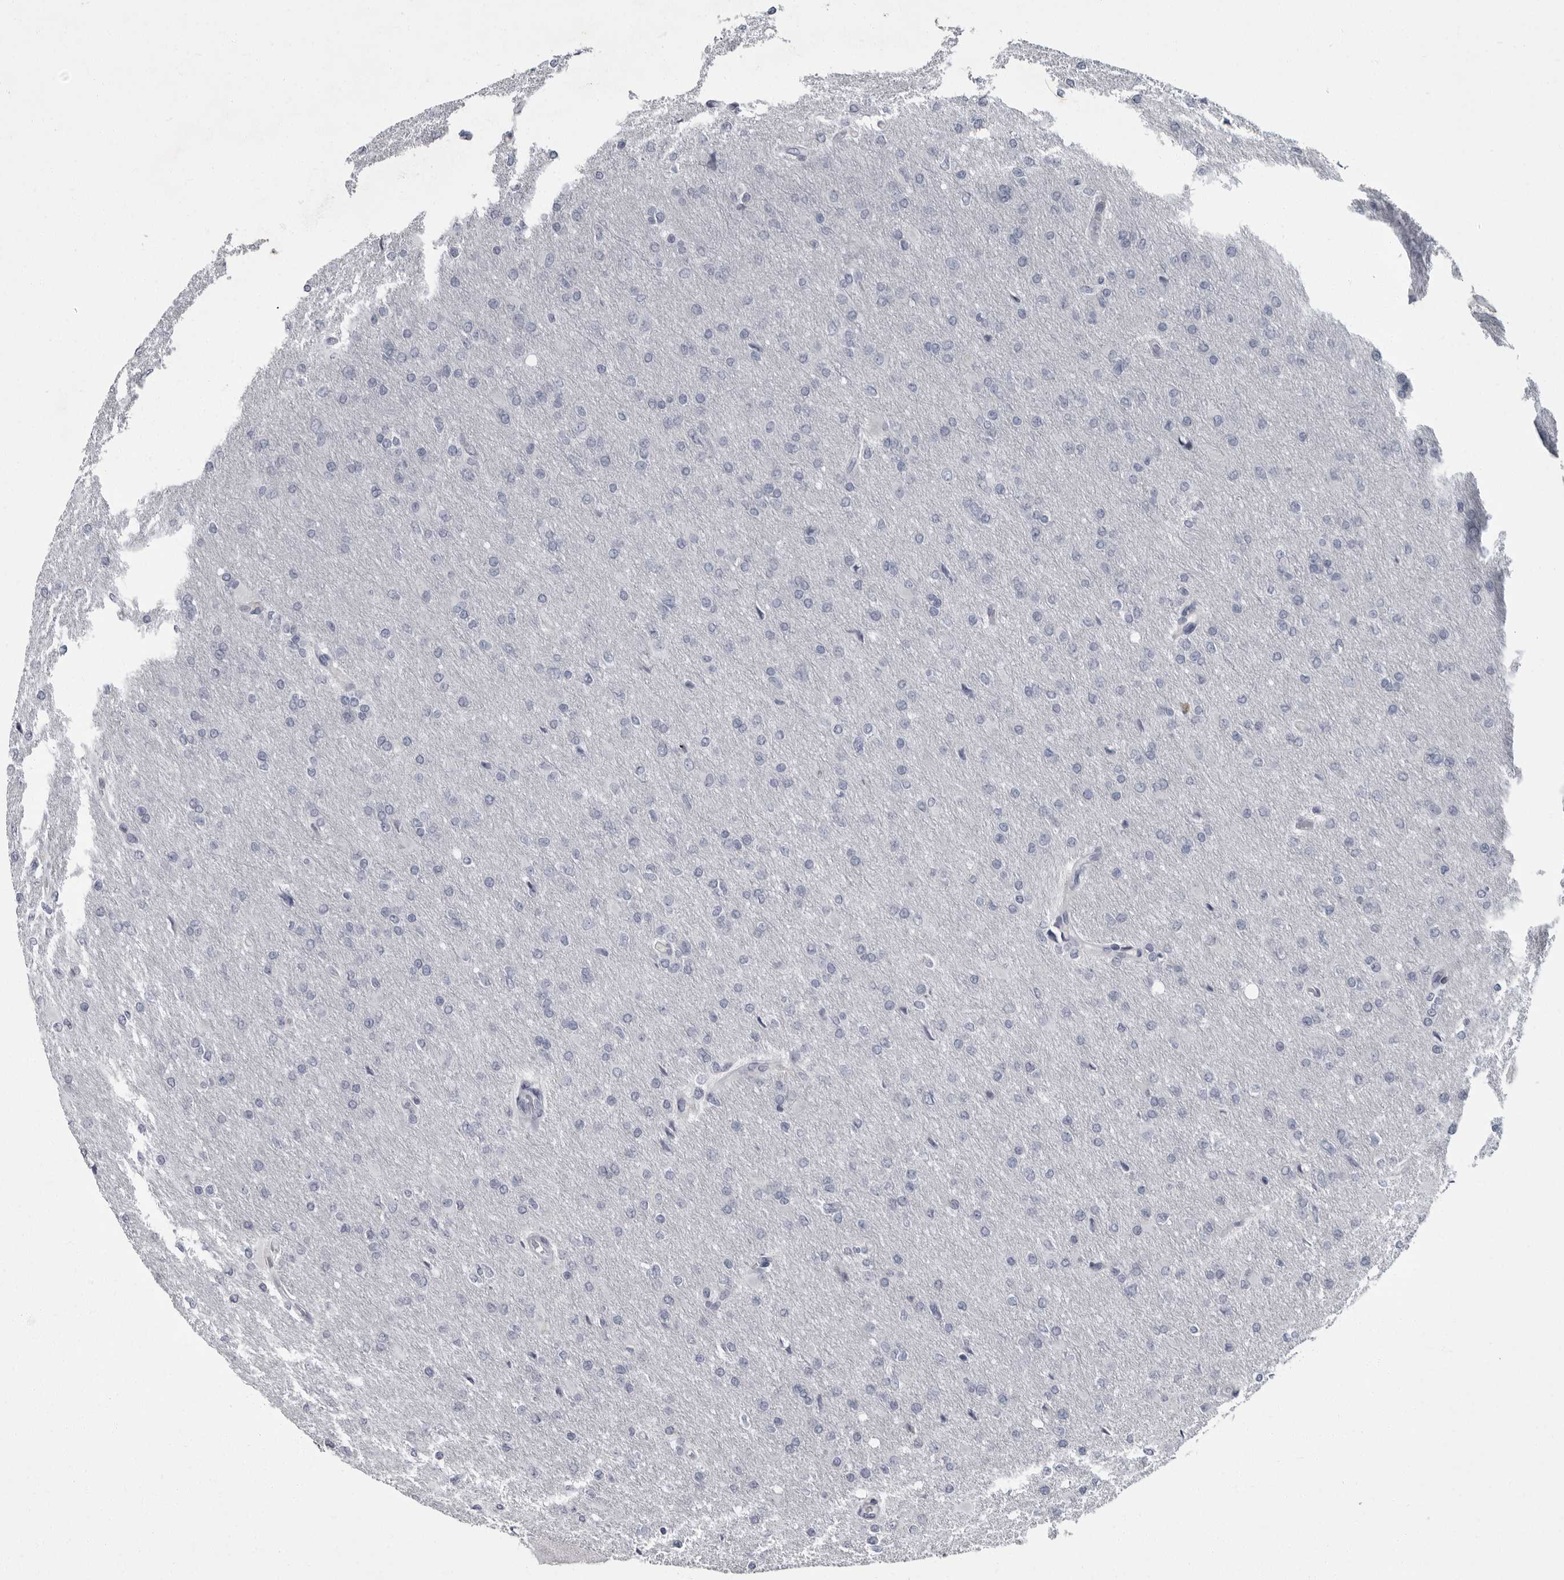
{"staining": {"intensity": "negative", "quantity": "none", "location": "none"}, "tissue": "glioma", "cell_type": "Tumor cells", "image_type": "cancer", "snomed": [{"axis": "morphology", "description": "Glioma, malignant, High grade"}, {"axis": "topography", "description": "Cerebral cortex"}], "caption": "A photomicrograph of malignant high-grade glioma stained for a protein demonstrates no brown staining in tumor cells. (Immunohistochemistry, brightfield microscopy, high magnification).", "gene": "SLC25A39", "patient": {"sex": "female", "age": 36}}